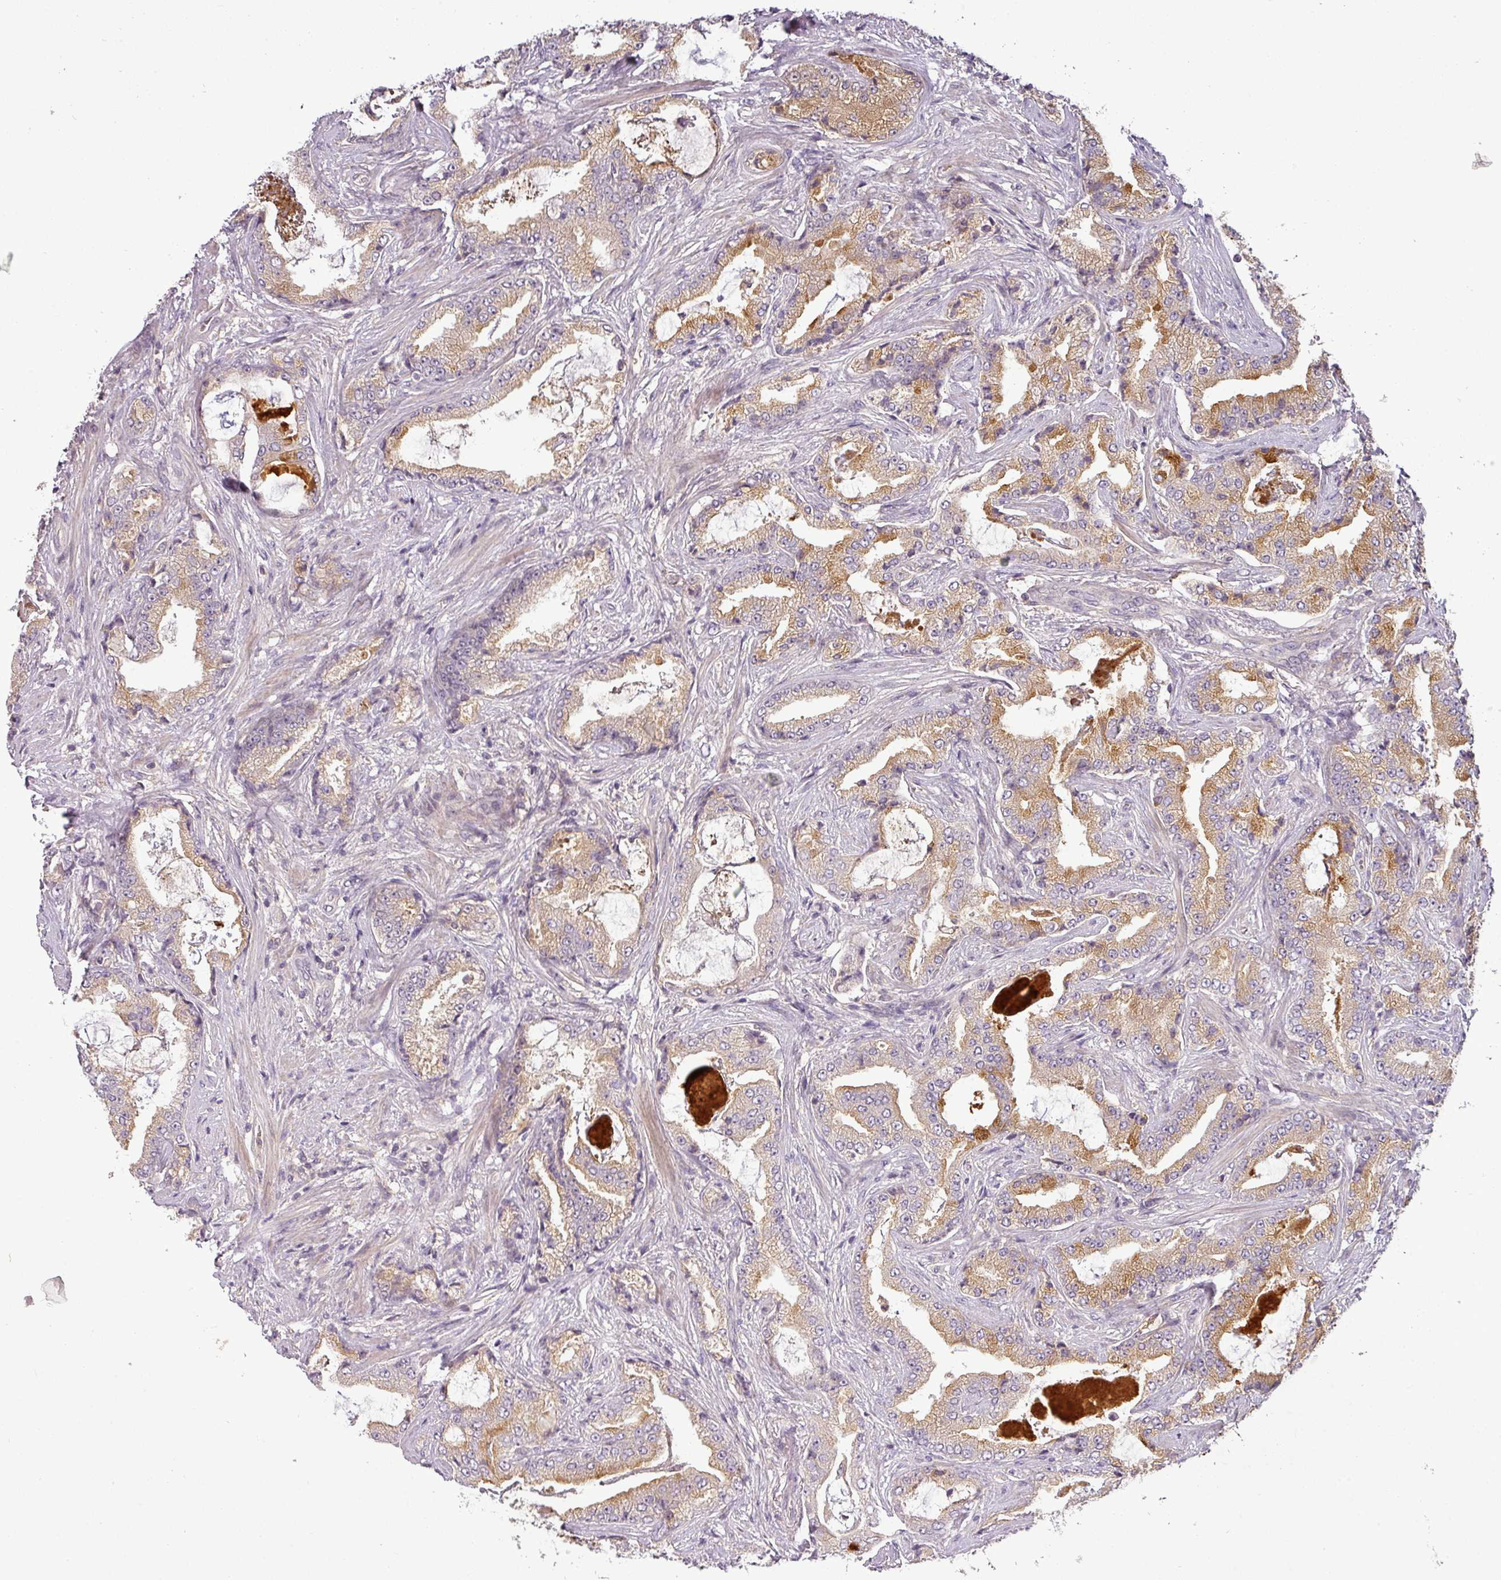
{"staining": {"intensity": "moderate", "quantity": "<25%", "location": "cytoplasmic/membranous"}, "tissue": "prostate cancer", "cell_type": "Tumor cells", "image_type": "cancer", "snomed": [{"axis": "morphology", "description": "Adenocarcinoma, High grade"}, {"axis": "topography", "description": "Prostate"}], "caption": "Adenocarcinoma (high-grade) (prostate) stained with immunohistochemistry reveals moderate cytoplasmic/membranous staining in about <25% of tumor cells.", "gene": "NIN", "patient": {"sex": "male", "age": 68}}